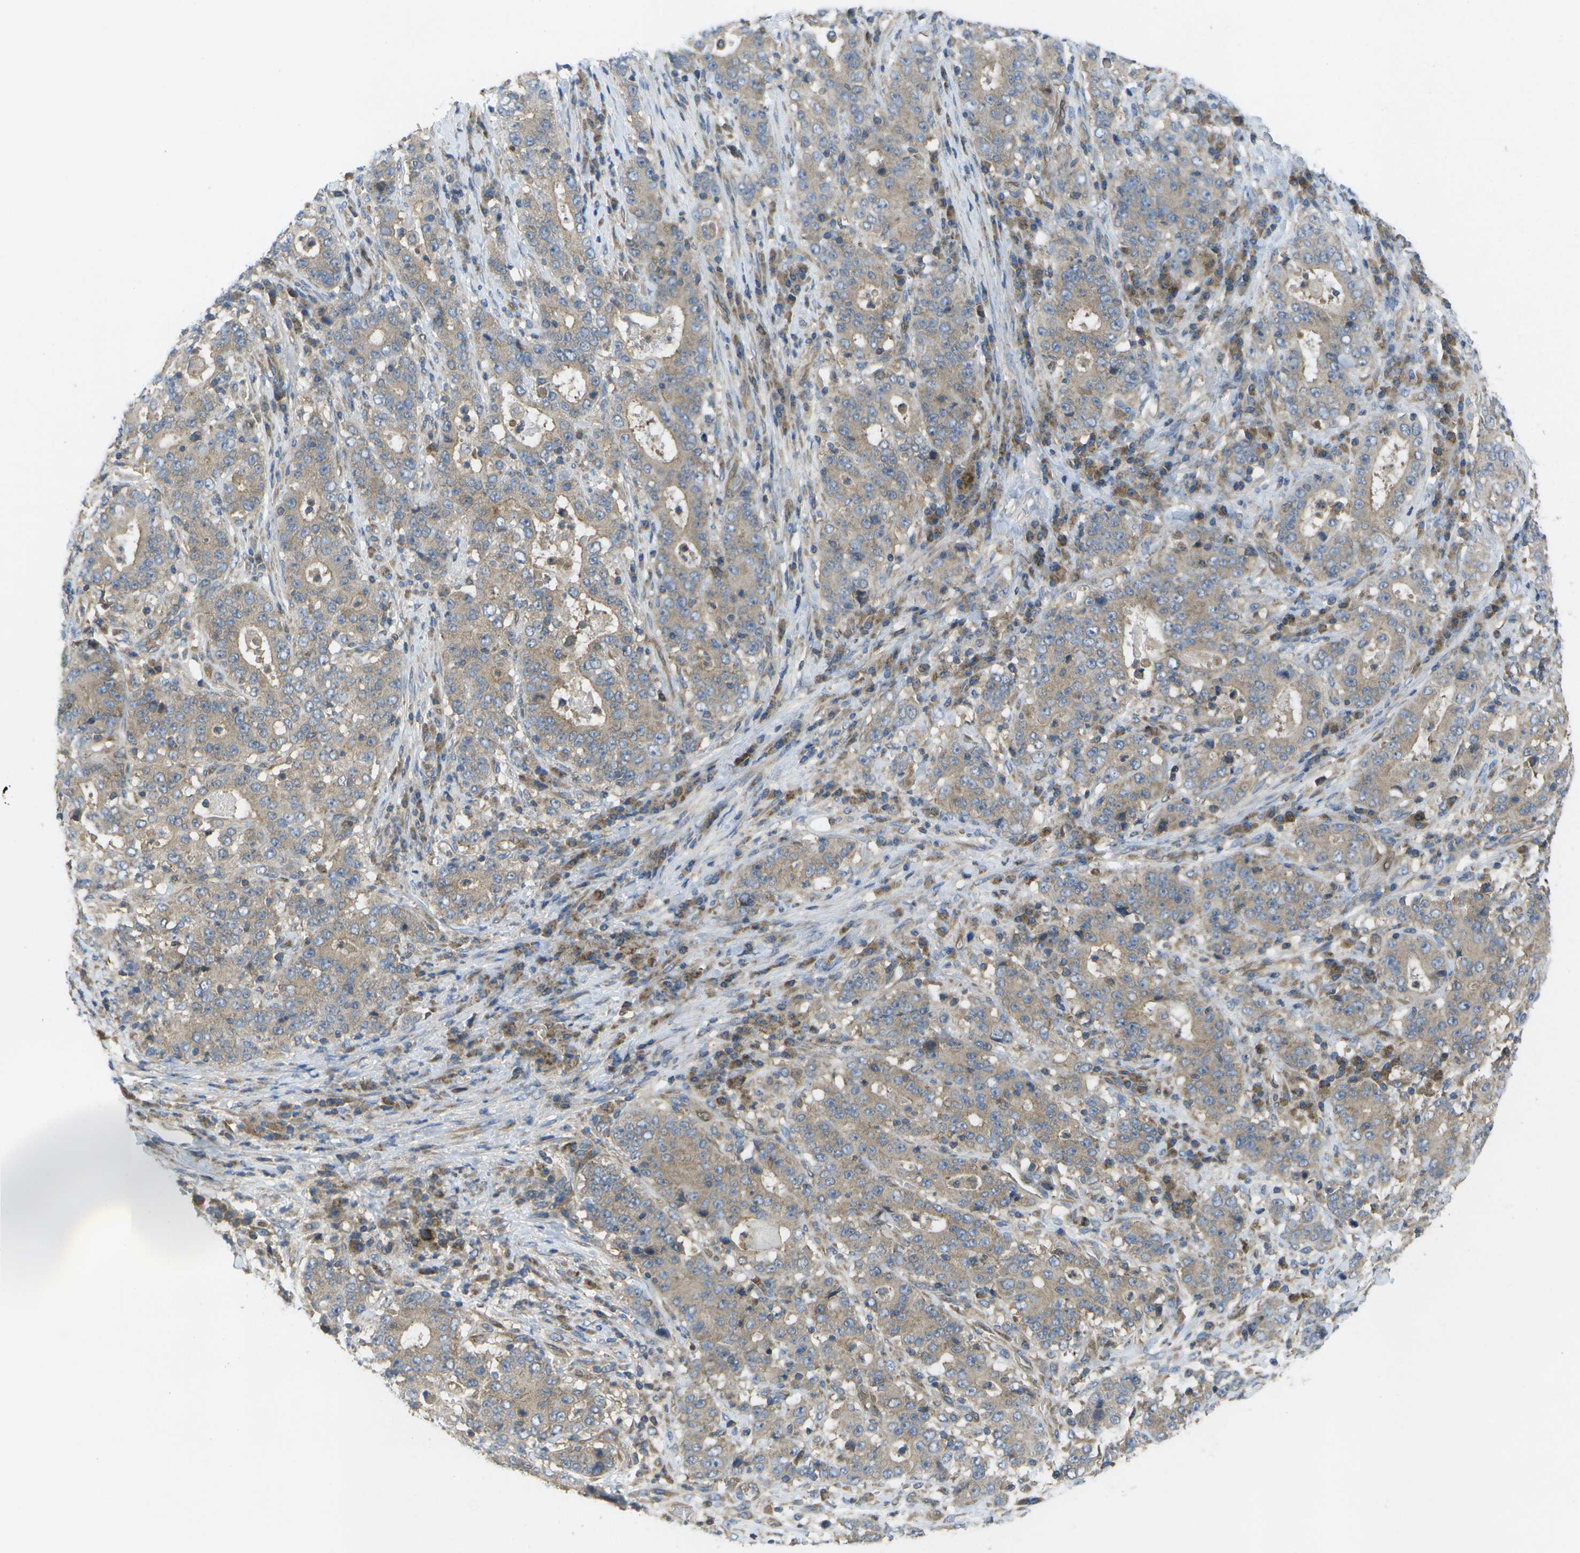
{"staining": {"intensity": "weak", "quantity": ">75%", "location": "cytoplasmic/membranous"}, "tissue": "stomach cancer", "cell_type": "Tumor cells", "image_type": "cancer", "snomed": [{"axis": "morphology", "description": "Normal tissue, NOS"}, {"axis": "morphology", "description": "Adenocarcinoma, NOS"}, {"axis": "topography", "description": "Stomach, upper"}, {"axis": "topography", "description": "Stomach"}], "caption": "This is a photomicrograph of immunohistochemistry (IHC) staining of stomach adenocarcinoma, which shows weak staining in the cytoplasmic/membranous of tumor cells.", "gene": "DPM3", "patient": {"sex": "male", "age": 59}}